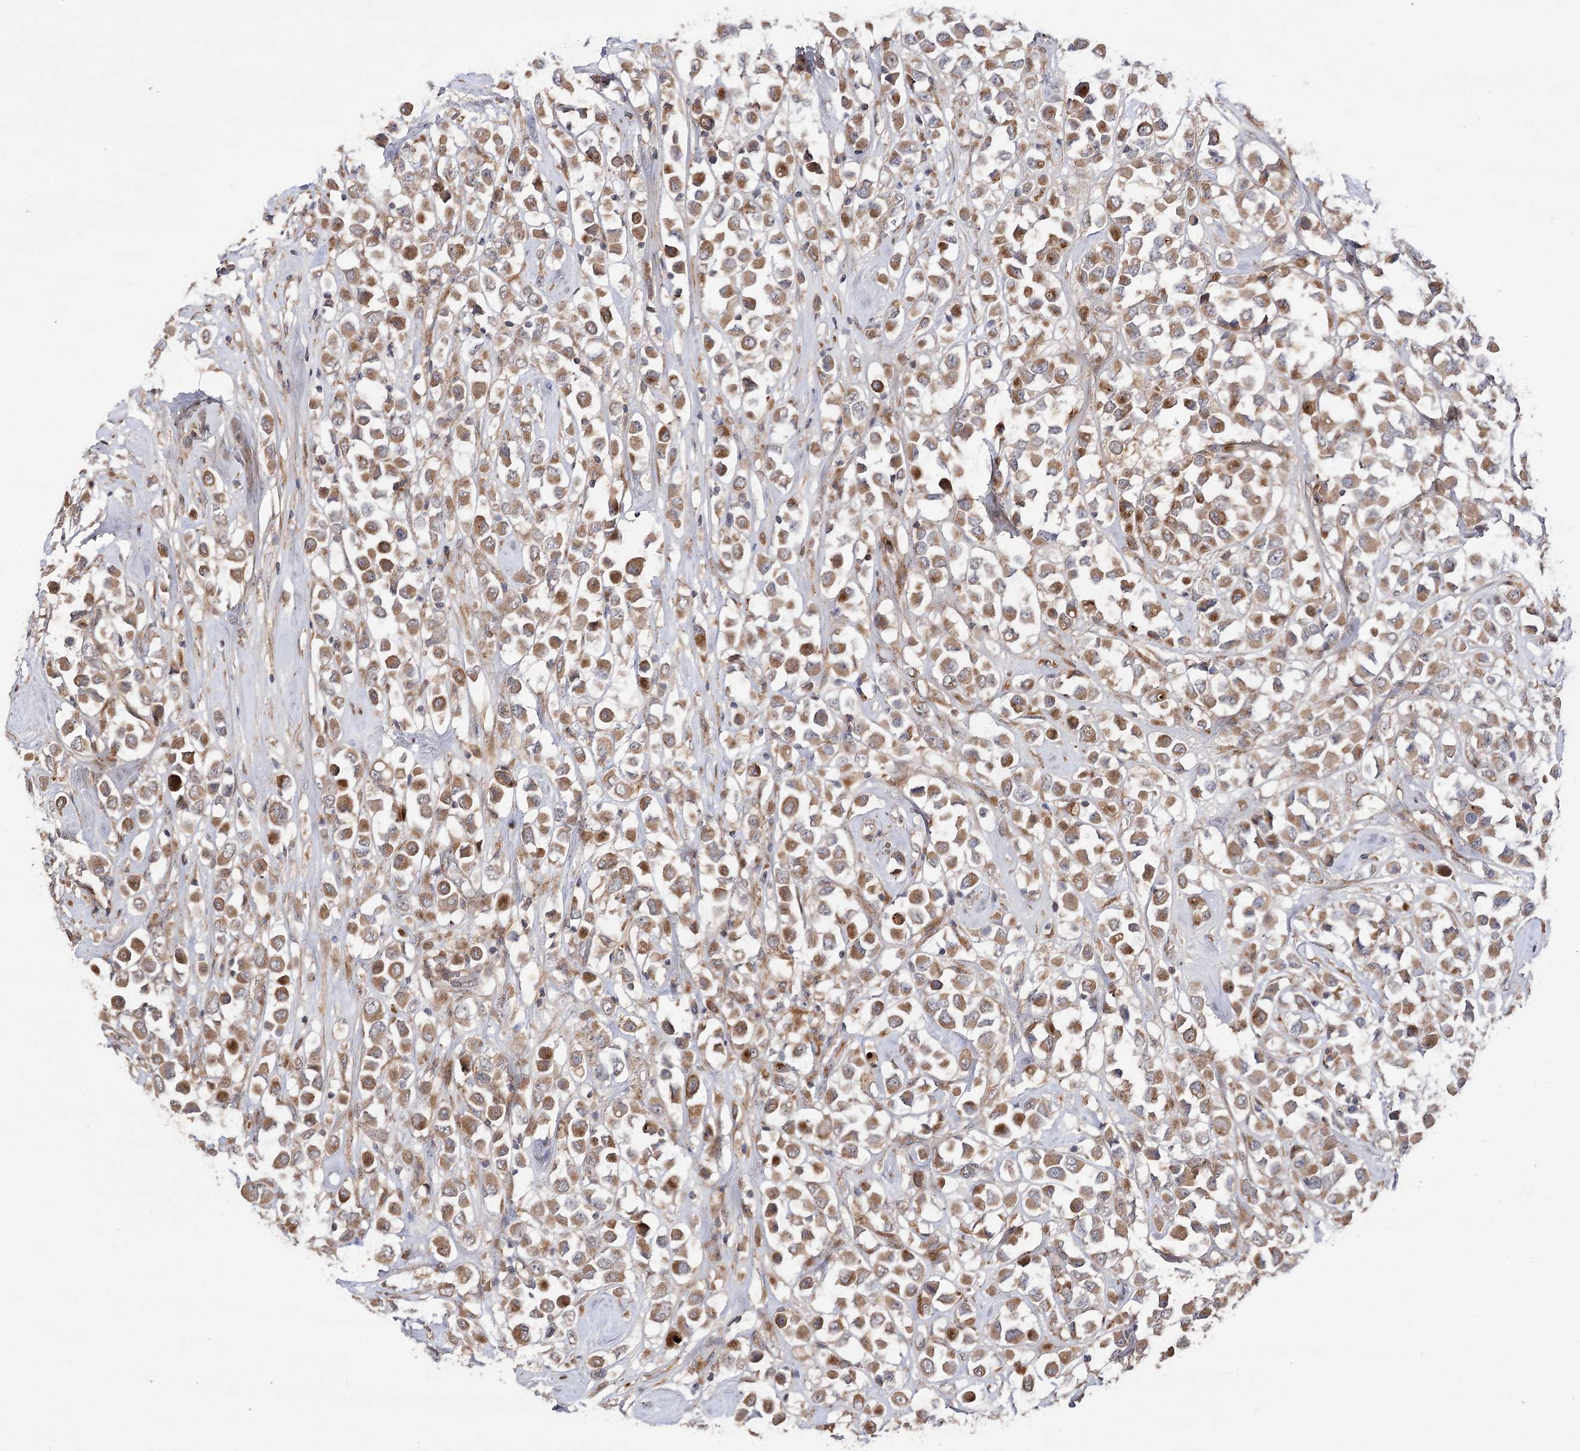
{"staining": {"intensity": "moderate", "quantity": ">75%", "location": "cytoplasmic/membranous"}, "tissue": "breast cancer", "cell_type": "Tumor cells", "image_type": "cancer", "snomed": [{"axis": "morphology", "description": "Duct carcinoma"}, {"axis": "topography", "description": "Breast"}], "caption": "Tumor cells reveal medium levels of moderate cytoplasmic/membranous expression in about >75% of cells in human breast cancer.", "gene": "OBSL1", "patient": {"sex": "female", "age": 61}}